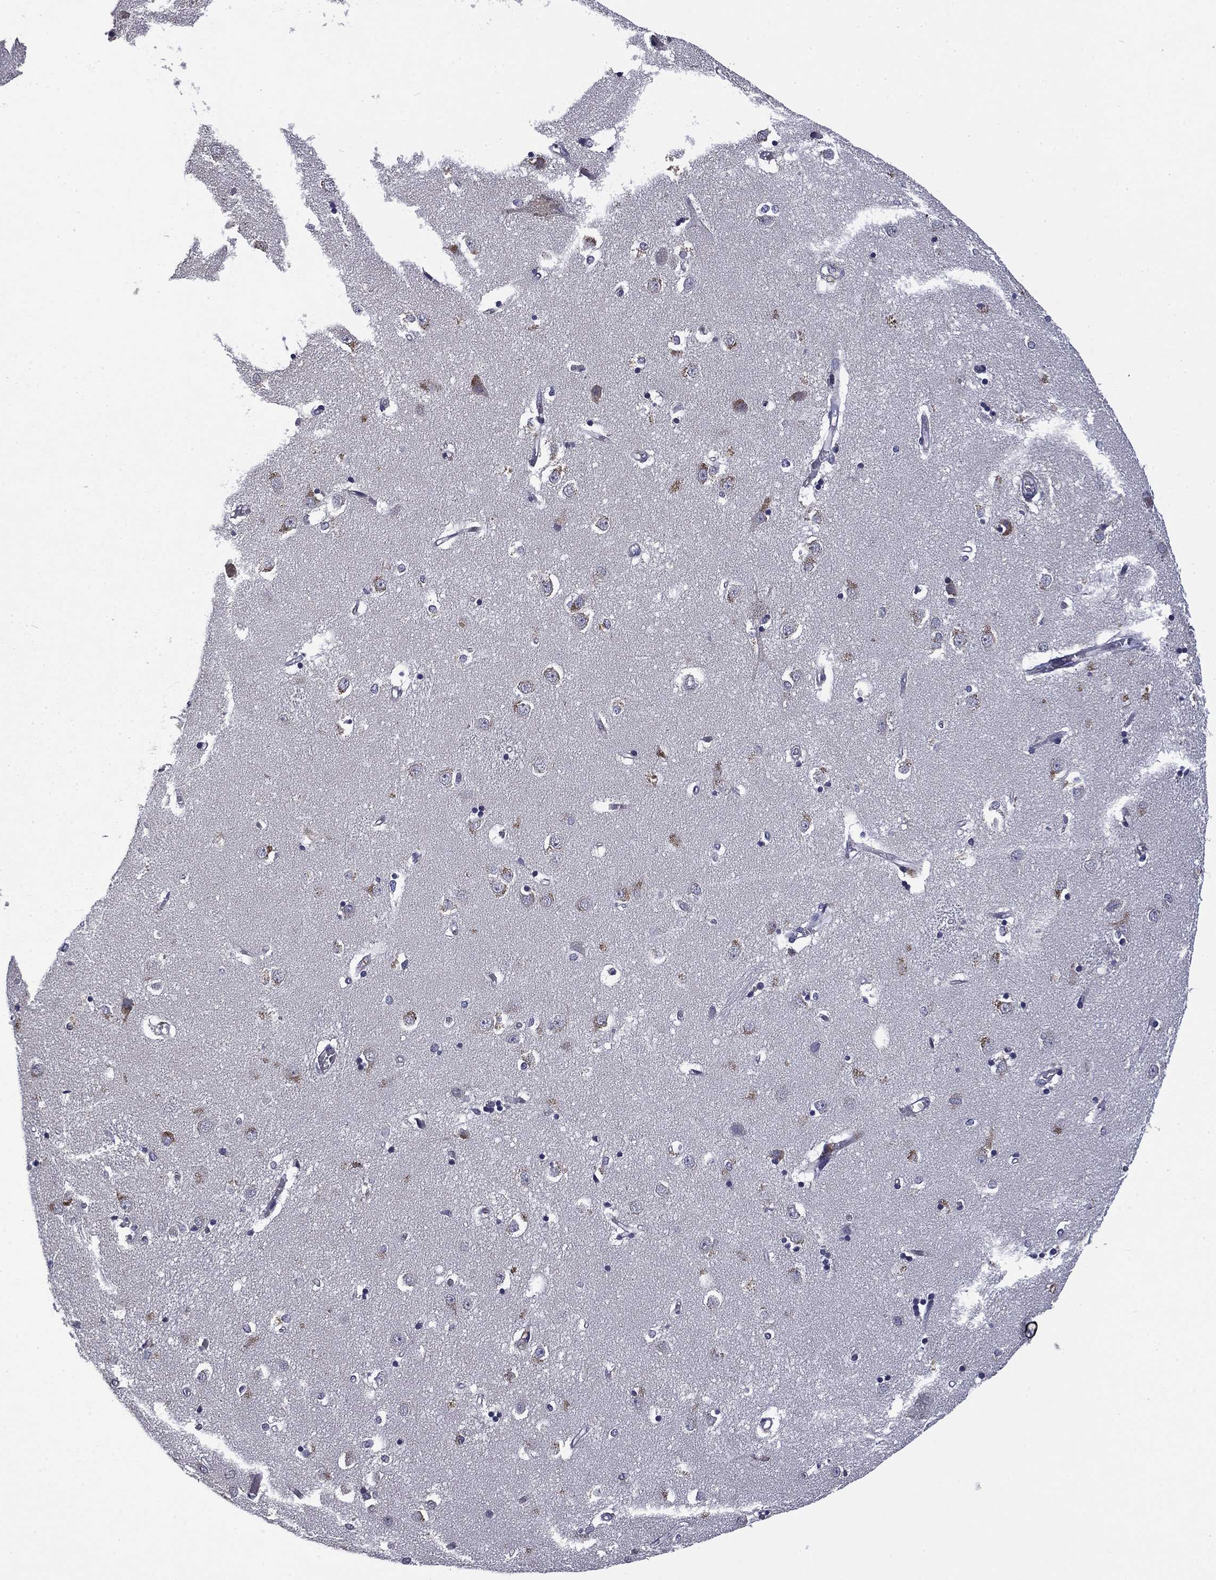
{"staining": {"intensity": "negative", "quantity": "none", "location": "none"}, "tissue": "caudate", "cell_type": "Glial cells", "image_type": "normal", "snomed": [{"axis": "morphology", "description": "Normal tissue, NOS"}, {"axis": "topography", "description": "Lateral ventricle wall"}], "caption": "Immunohistochemistry (IHC) micrograph of unremarkable caudate: human caudate stained with DAB (3,3'-diaminobenzidine) exhibits no significant protein staining in glial cells. (Immunohistochemistry, brightfield microscopy, high magnification).", "gene": "CEACAM7", "patient": {"sex": "male", "age": 54}}